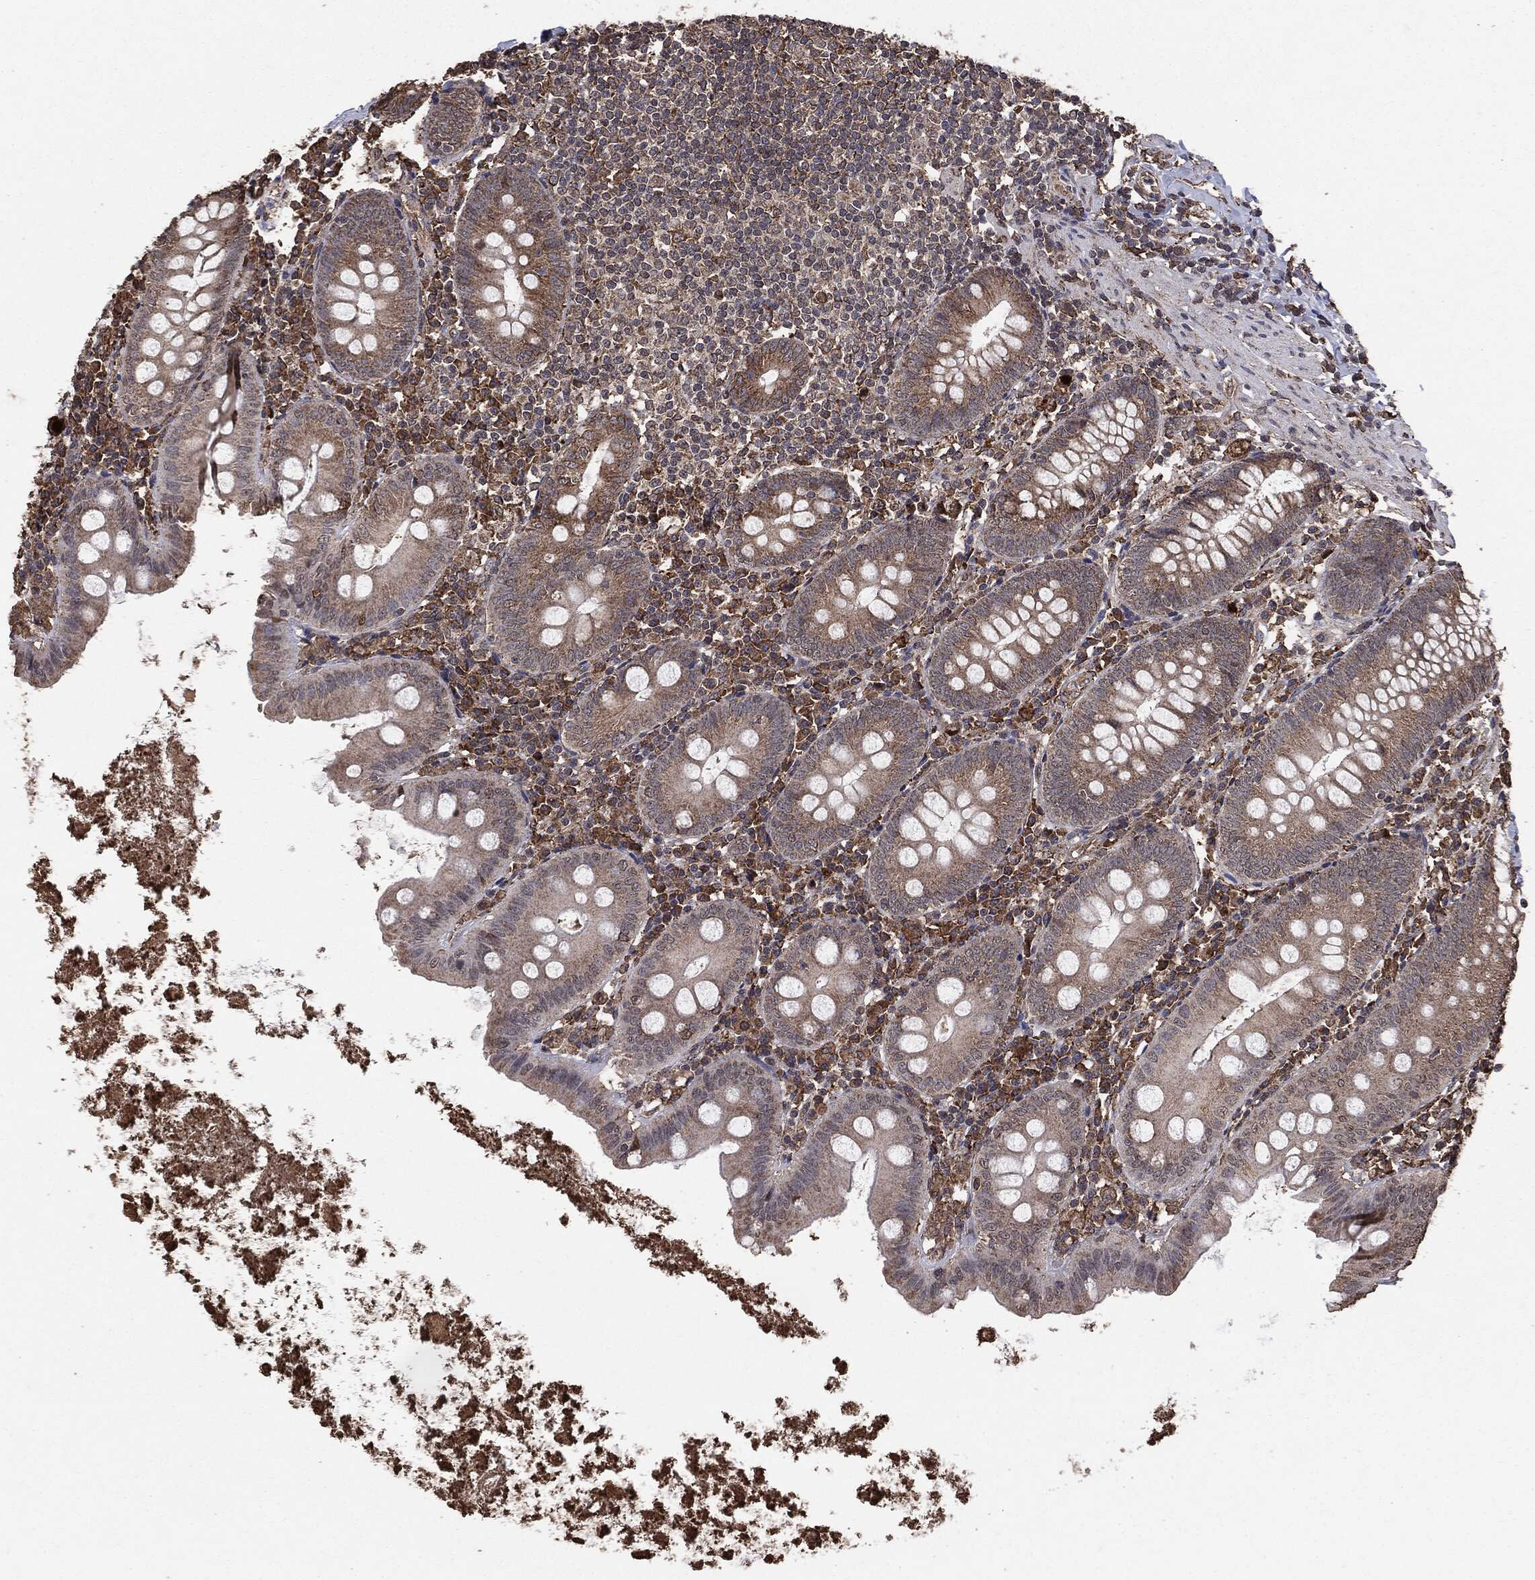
{"staining": {"intensity": "moderate", "quantity": "<25%", "location": "cytoplasmic/membranous"}, "tissue": "appendix", "cell_type": "Glandular cells", "image_type": "normal", "snomed": [{"axis": "morphology", "description": "Normal tissue, NOS"}, {"axis": "topography", "description": "Appendix"}], "caption": "Immunohistochemistry (DAB) staining of unremarkable appendix exhibits moderate cytoplasmic/membranous protein staining in about <25% of glandular cells. The protein of interest is shown in brown color, while the nuclei are stained blue.", "gene": "MTOR", "patient": {"sex": "female", "age": 82}}